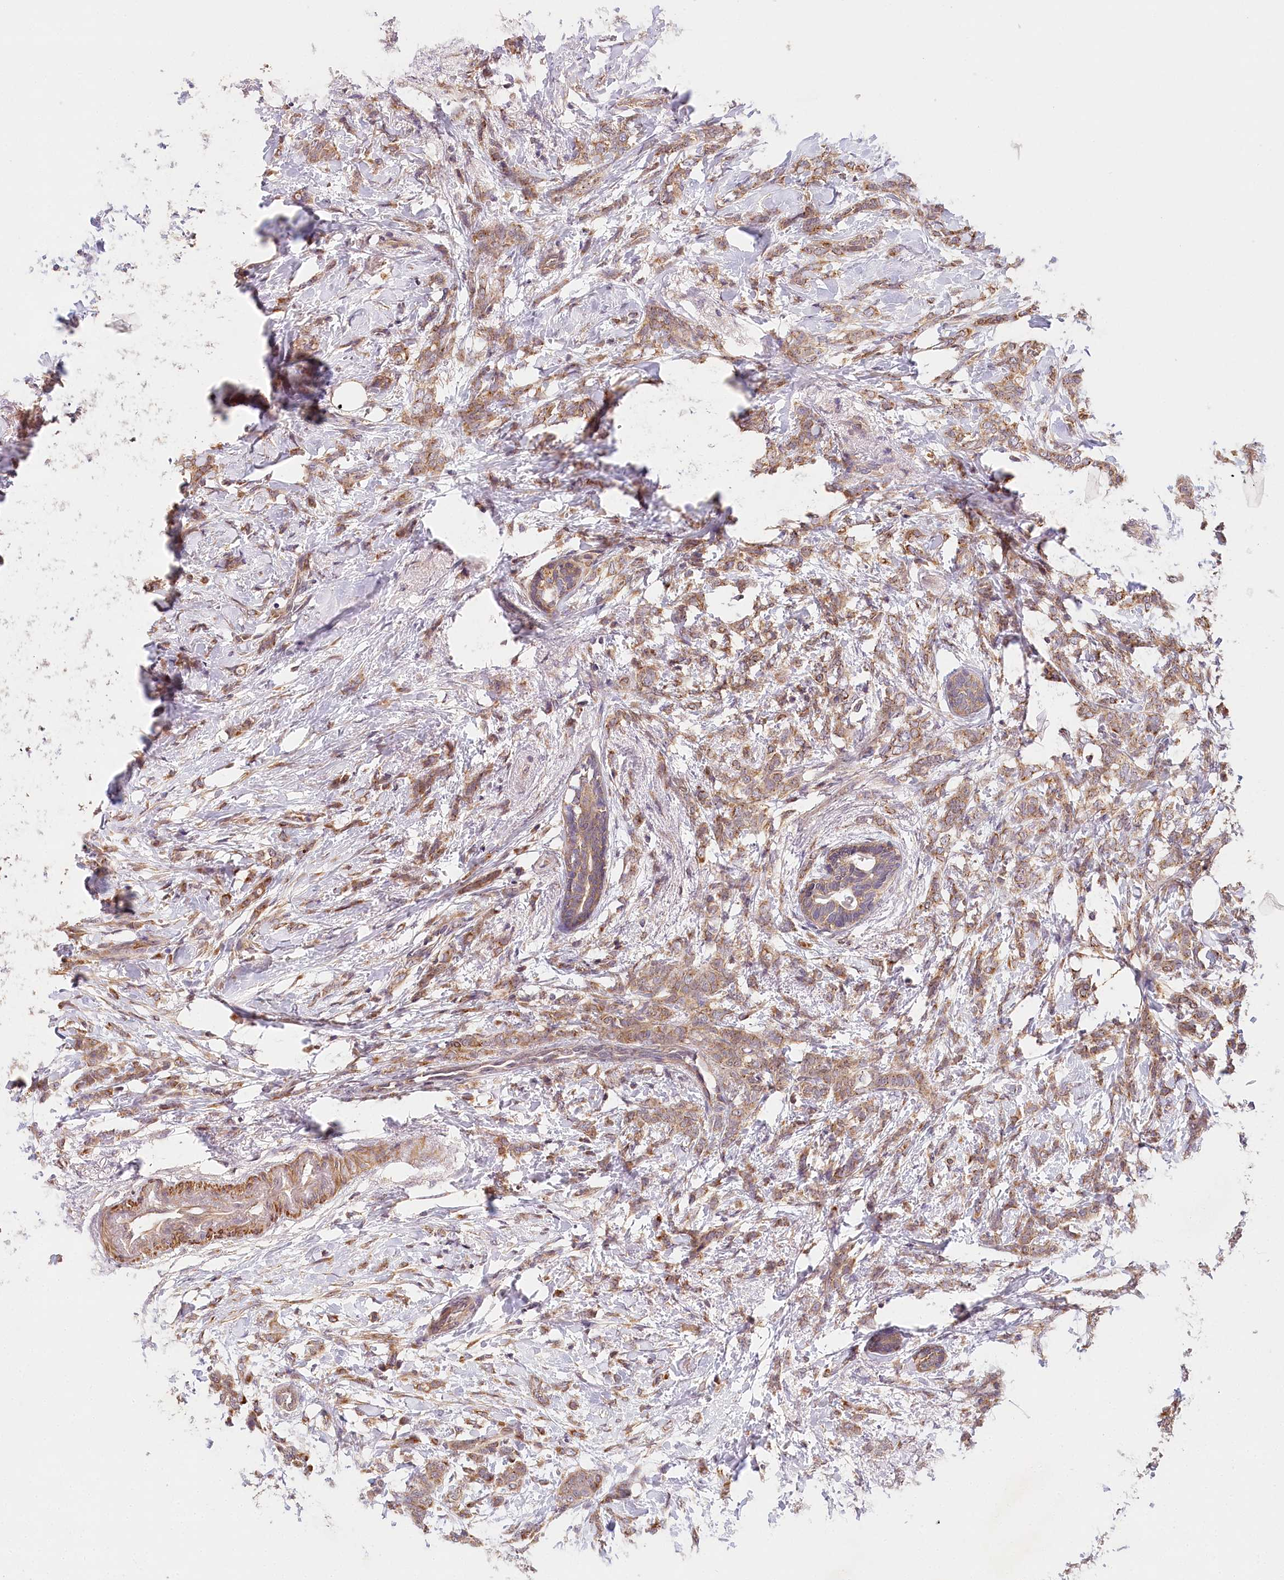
{"staining": {"intensity": "moderate", "quantity": ">75%", "location": "cytoplasmic/membranous"}, "tissue": "breast cancer", "cell_type": "Tumor cells", "image_type": "cancer", "snomed": [{"axis": "morphology", "description": "Lobular carcinoma, in situ"}, {"axis": "morphology", "description": "Lobular carcinoma"}, {"axis": "topography", "description": "Breast"}], "caption": "DAB immunohistochemical staining of breast cancer displays moderate cytoplasmic/membranous protein positivity in approximately >75% of tumor cells.", "gene": "LSS", "patient": {"sex": "female", "age": 41}}